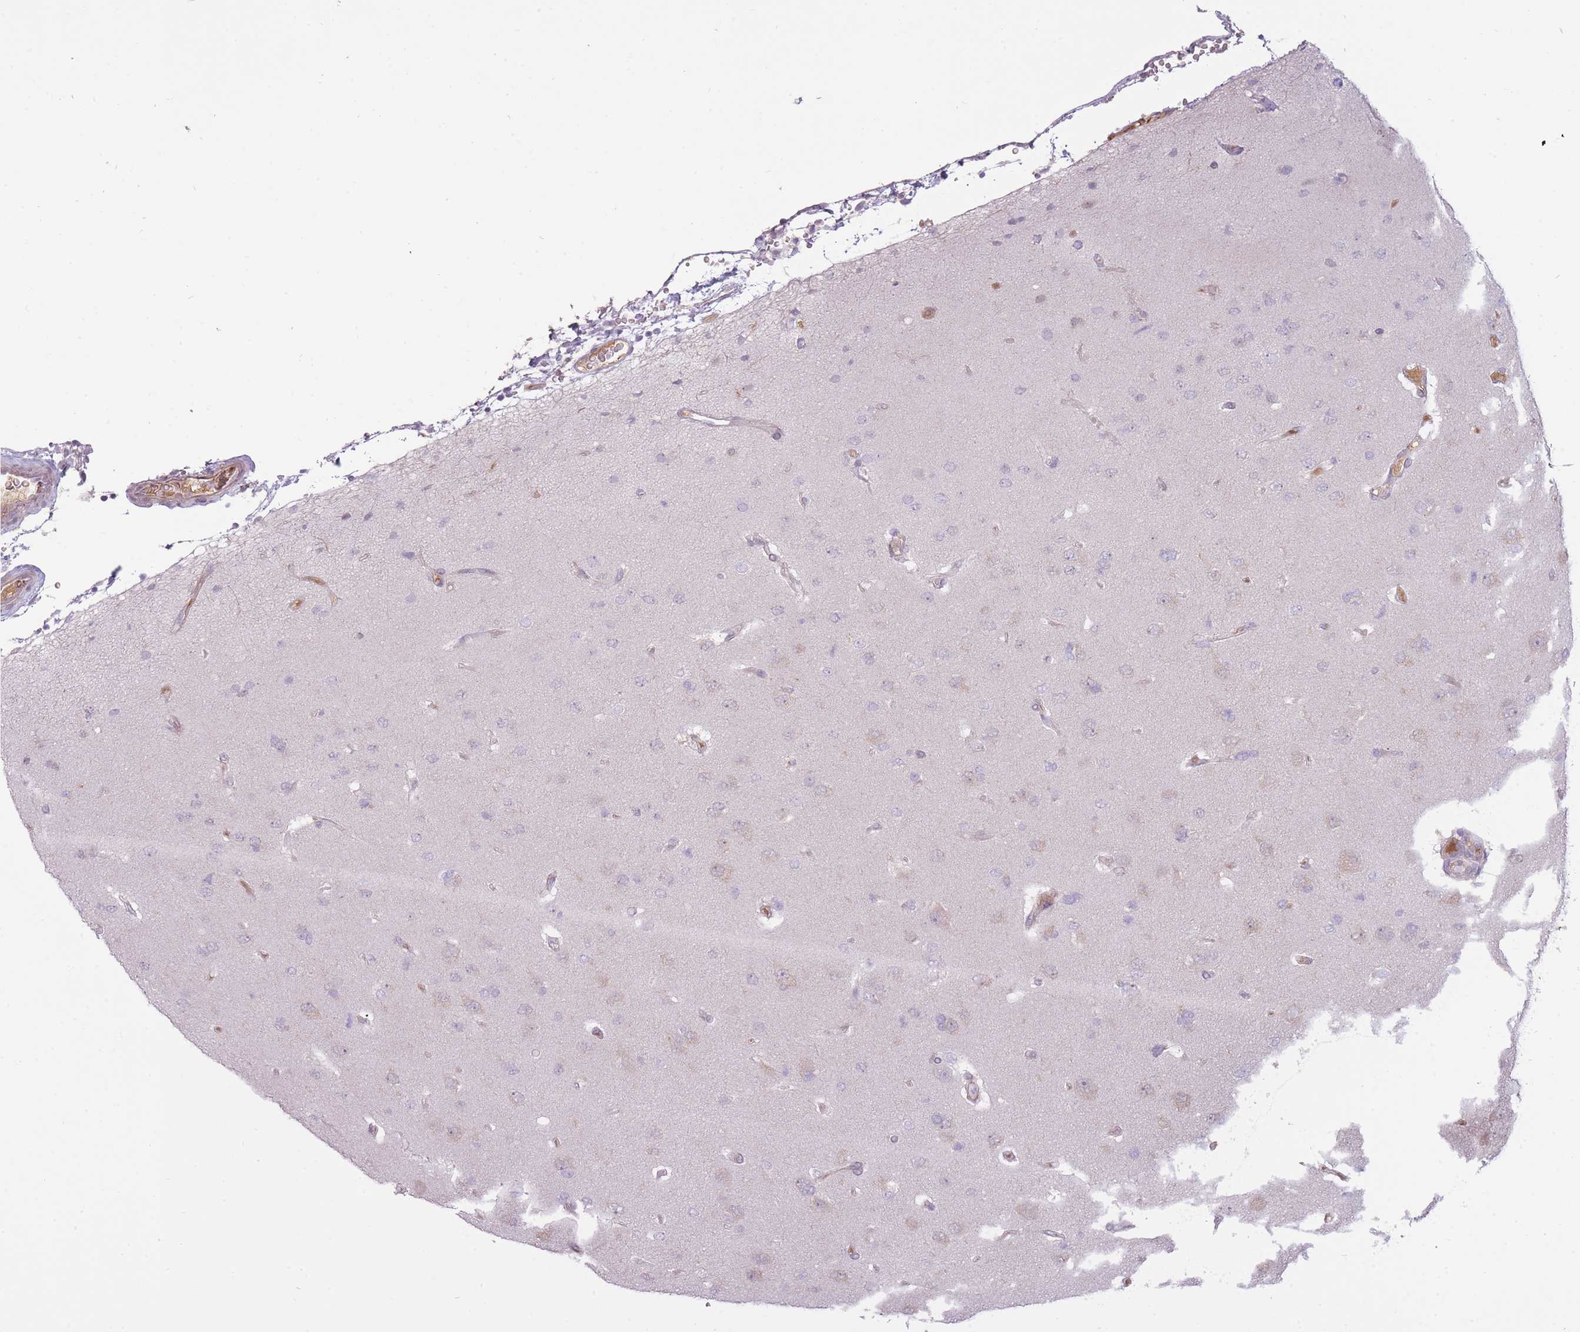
{"staining": {"intensity": "negative", "quantity": "none", "location": "none"}, "tissue": "glioma", "cell_type": "Tumor cells", "image_type": "cancer", "snomed": [{"axis": "morphology", "description": "Glioma, malignant, High grade"}, {"axis": "topography", "description": "Brain"}], "caption": "The micrograph displays no staining of tumor cells in glioma.", "gene": "PGRMC2", "patient": {"sex": "male", "age": 77}}